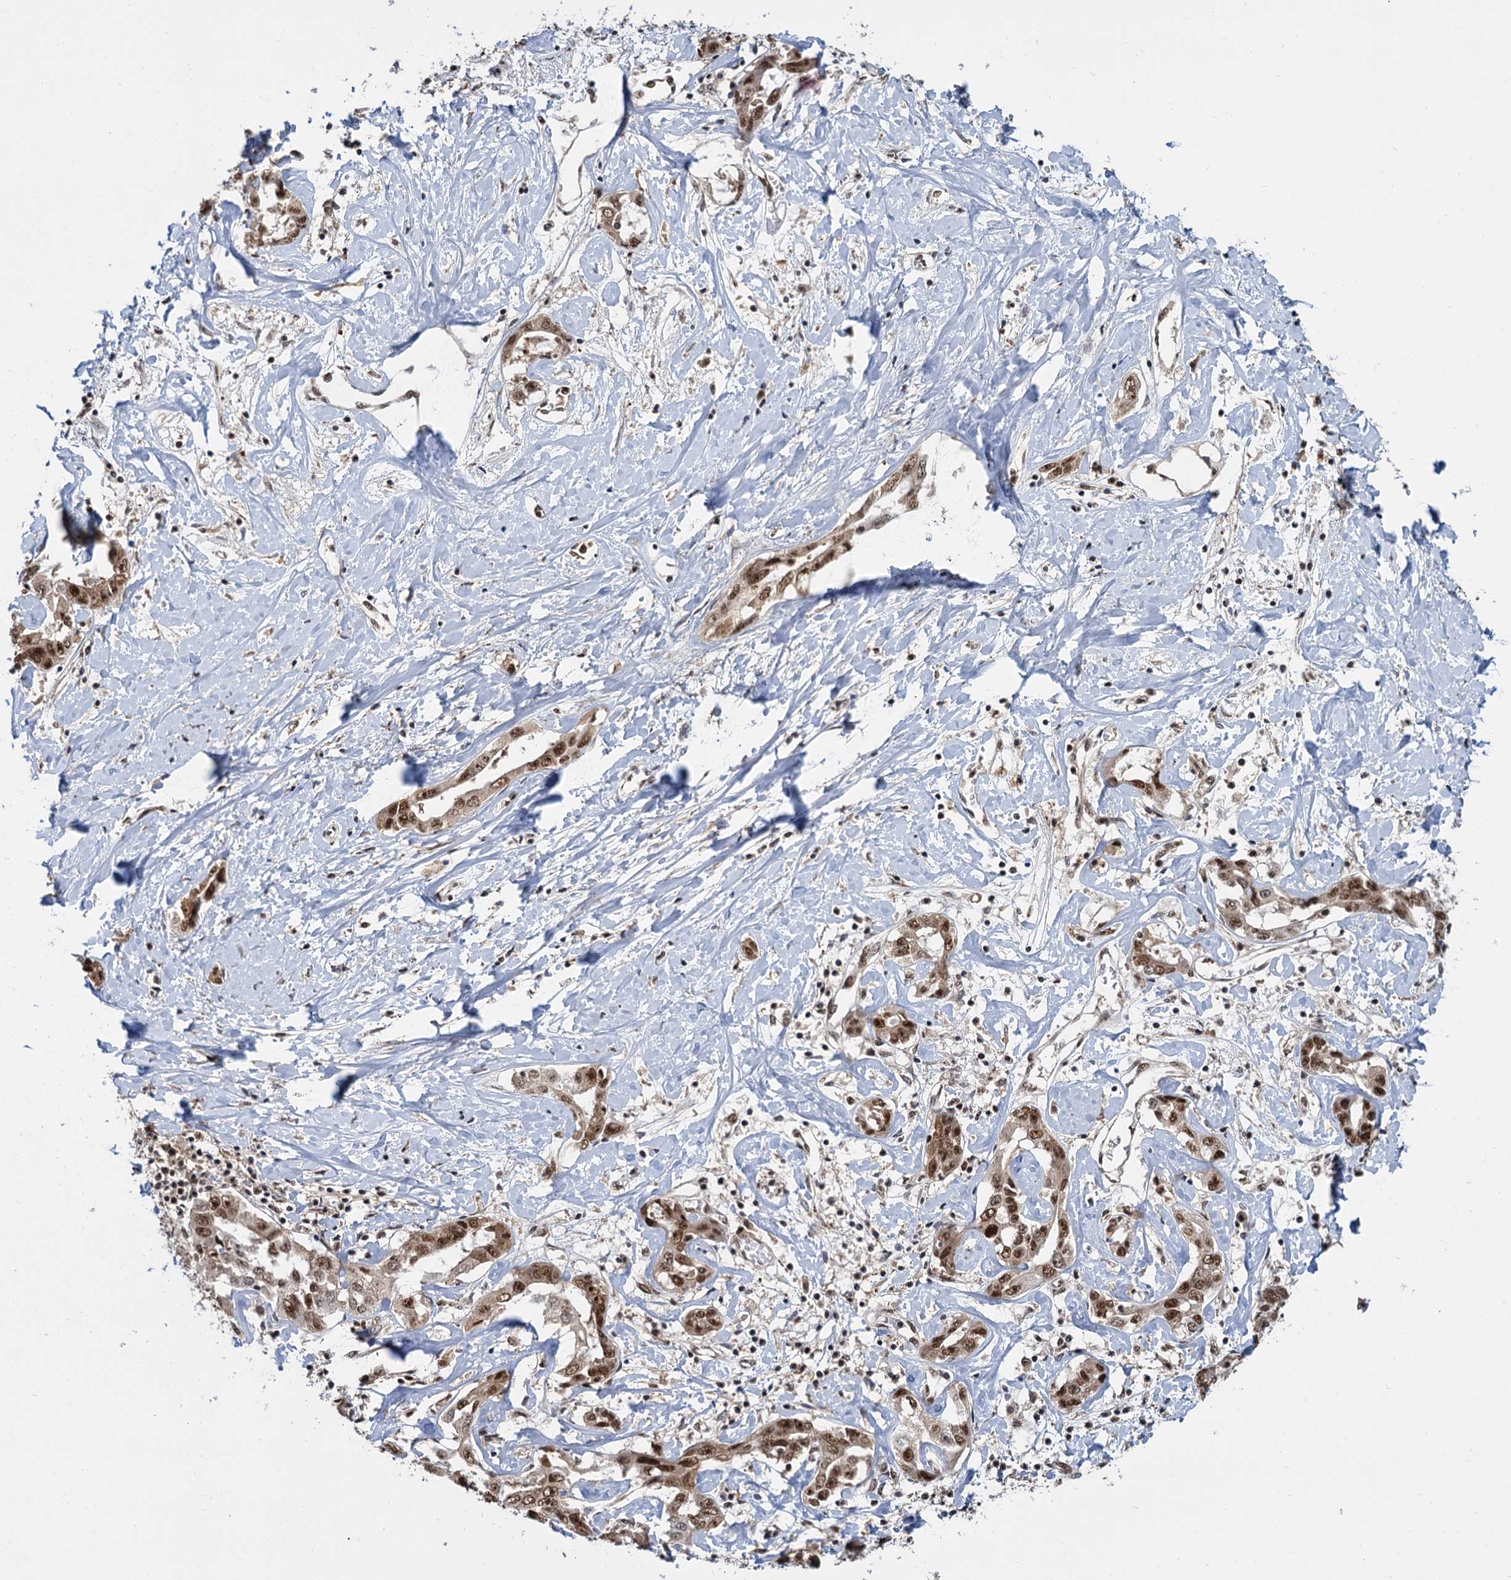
{"staining": {"intensity": "moderate", "quantity": ">75%", "location": "nuclear"}, "tissue": "liver cancer", "cell_type": "Tumor cells", "image_type": "cancer", "snomed": [{"axis": "morphology", "description": "Cholangiocarcinoma"}, {"axis": "topography", "description": "Liver"}], "caption": "IHC of human liver cancer demonstrates medium levels of moderate nuclear expression in approximately >75% of tumor cells.", "gene": "WBP4", "patient": {"sex": "male", "age": 59}}